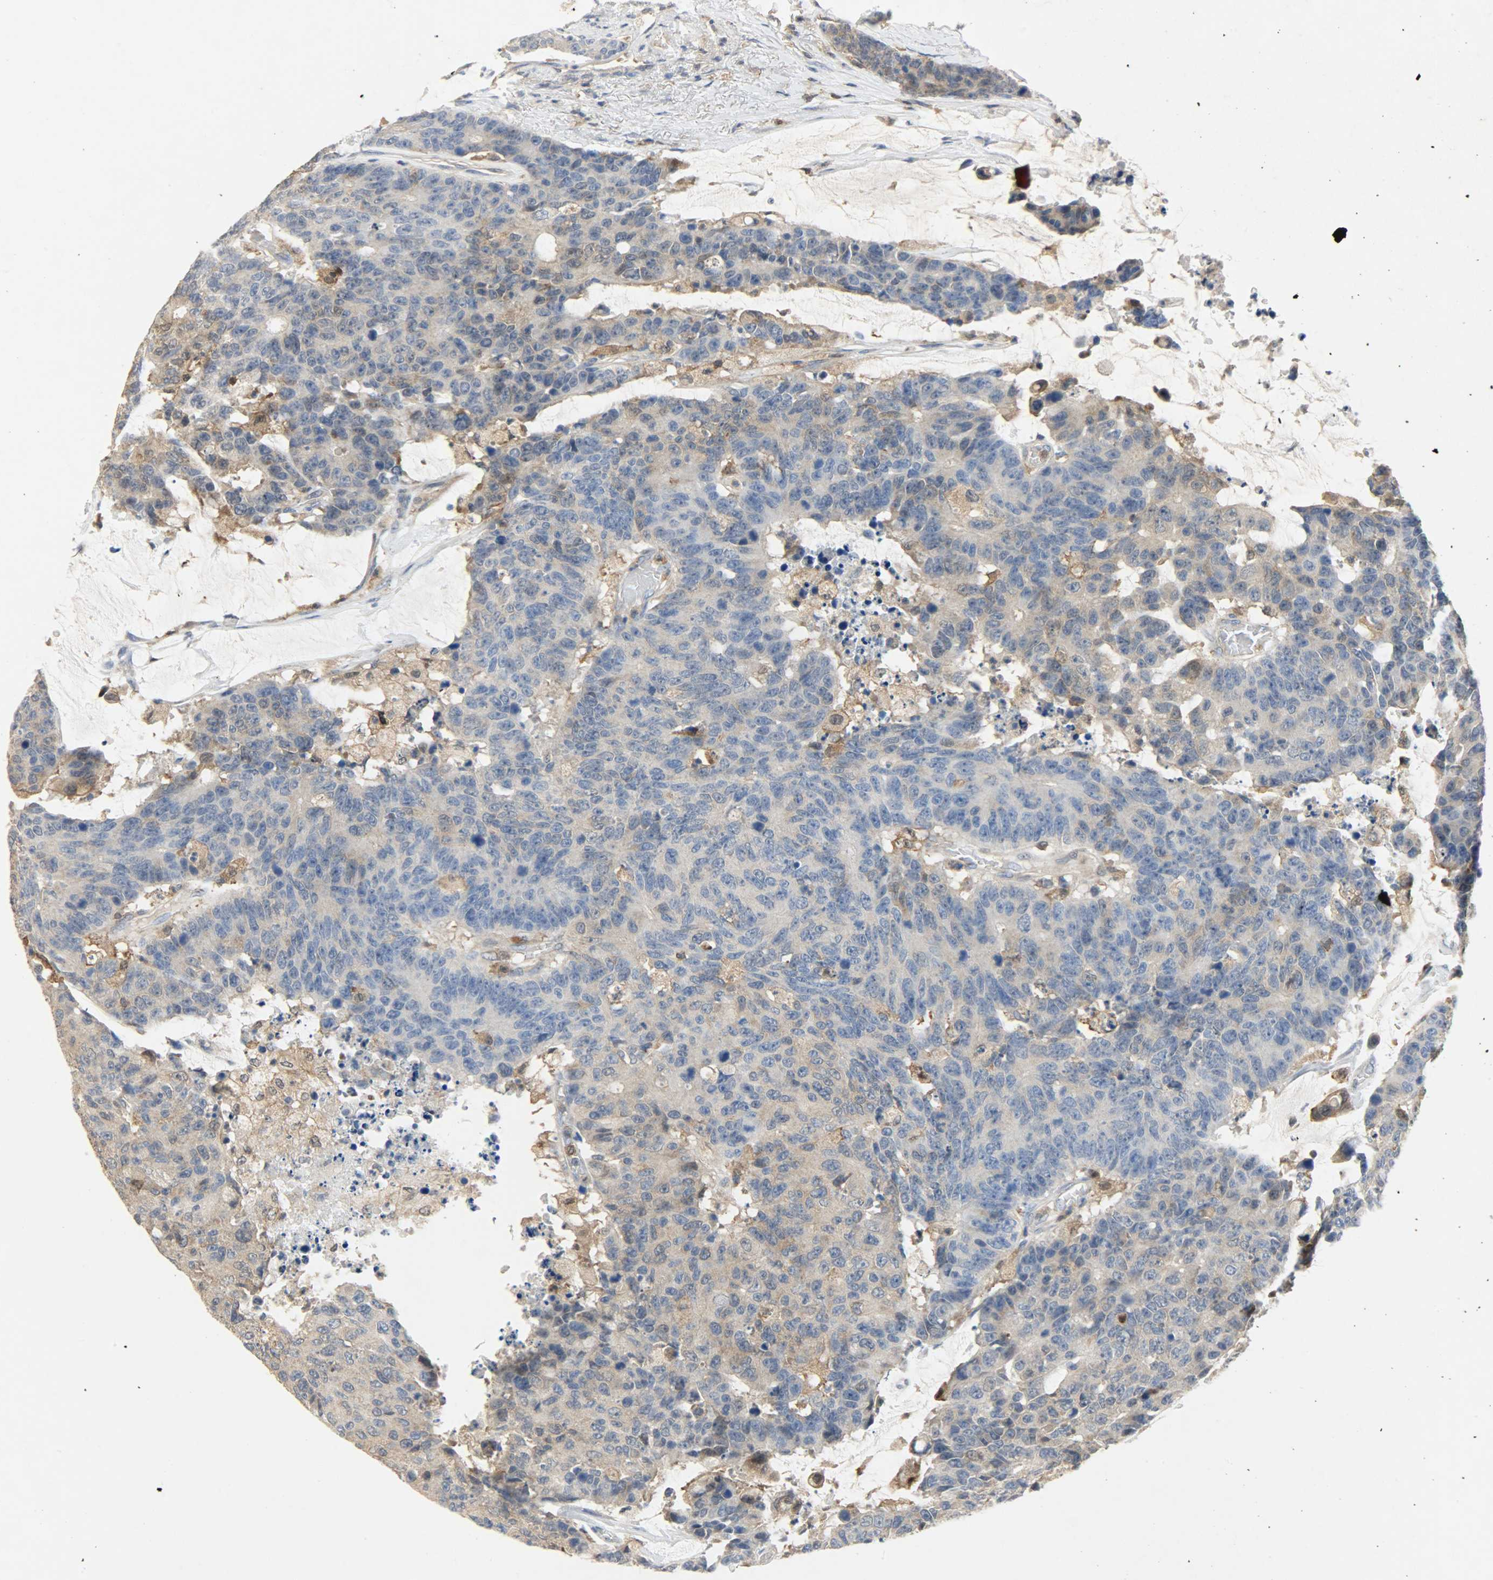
{"staining": {"intensity": "moderate", "quantity": ">75%", "location": "cytoplasmic/membranous"}, "tissue": "colorectal cancer", "cell_type": "Tumor cells", "image_type": "cancer", "snomed": [{"axis": "morphology", "description": "Adenocarcinoma, NOS"}, {"axis": "topography", "description": "Colon"}], "caption": "Brown immunohistochemical staining in human adenocarcinoma (colorectal) displays moderate cytoplasmic/membranous positivity in about >75% of tumor cells.", "gene": "TRIM21", "patient": {"sex": "female", "age": 86}}